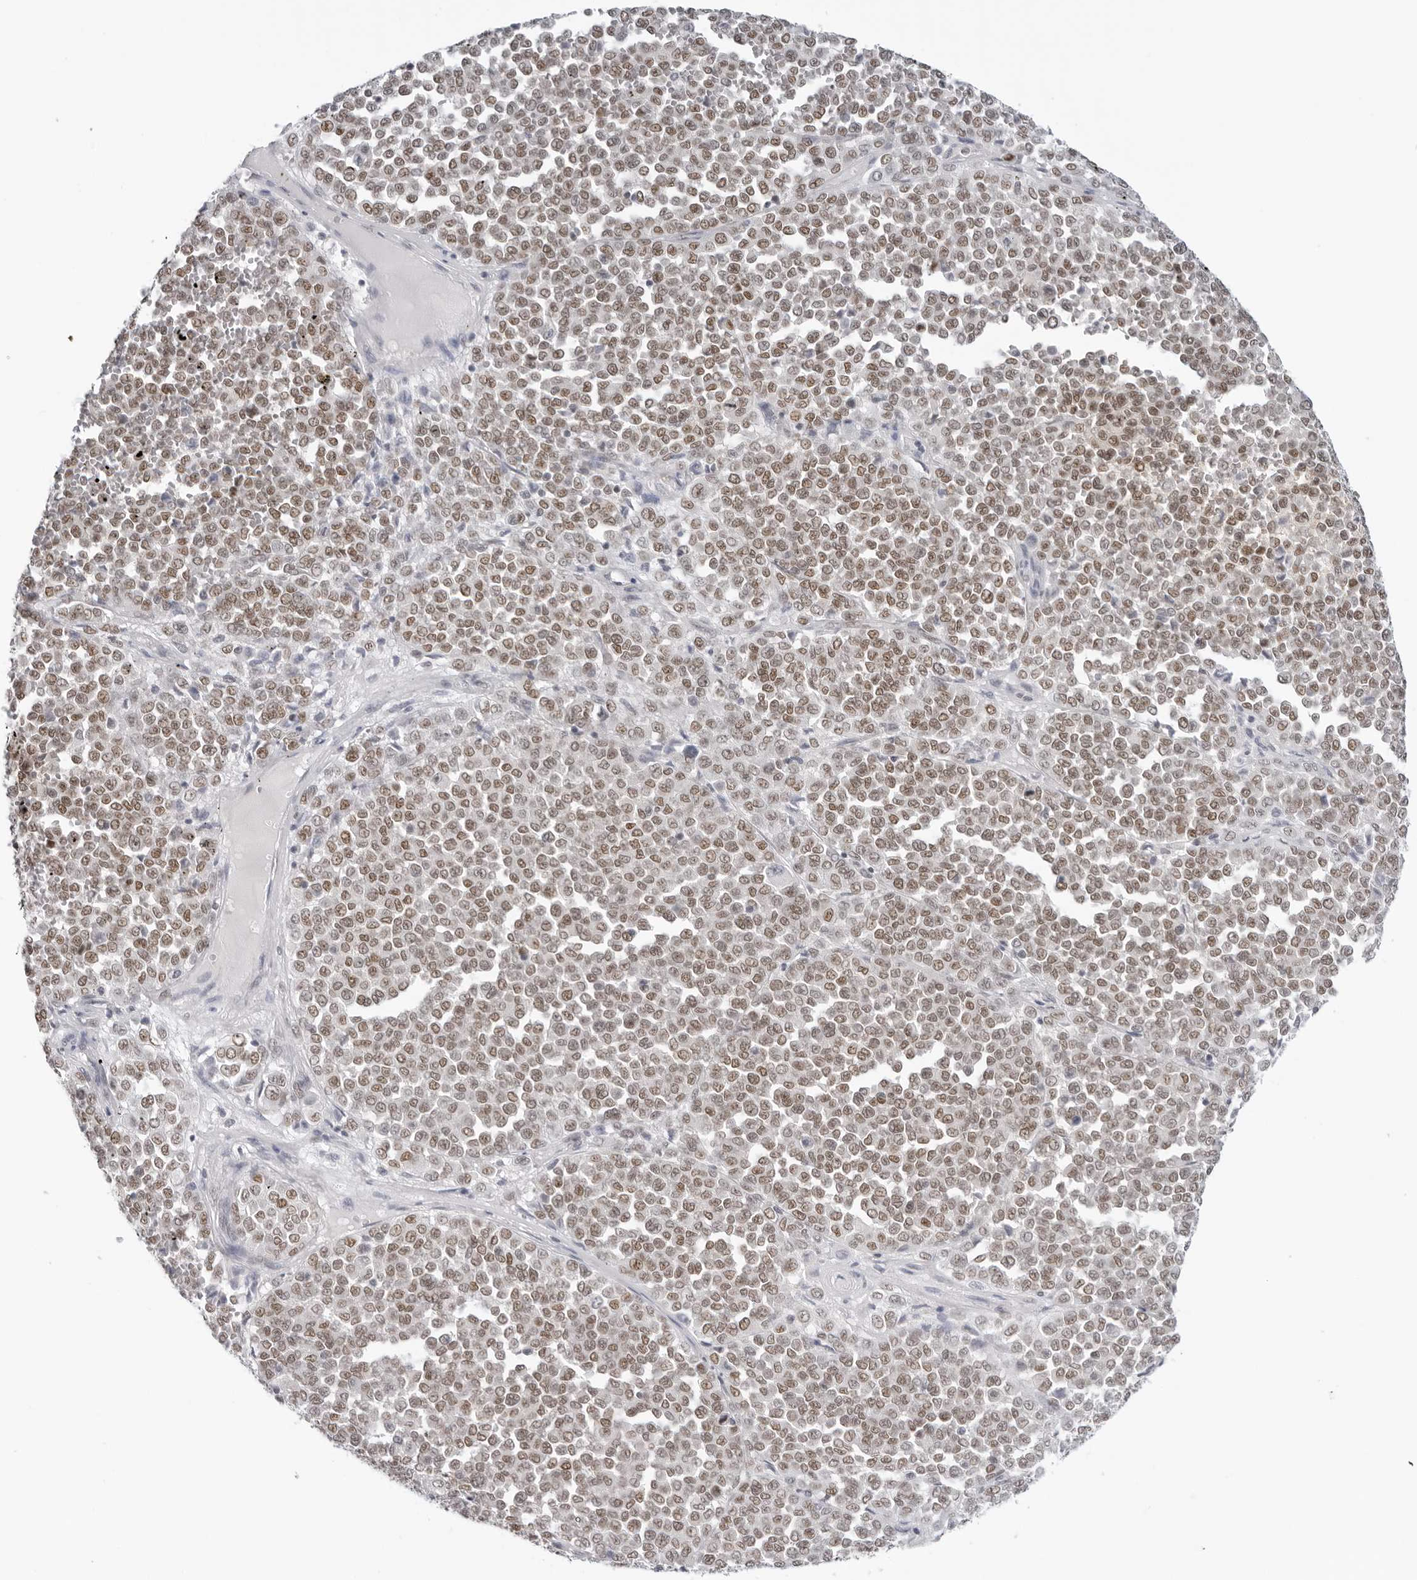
{"staining": {"intensity": "moderate", "quantity": ">75%", "location": "nuclear"}, "tissue": "melanoma", "cell_type": "Tumor cells", "image_type": "cancer", "snomed": [{"axis": "morphology", "description": "Malignant melanoma, Metastatic site"}, {"axis": "topography", "description": "Pancreas"}], "caption": "Brown immunohistochemical staining in human malignant melanoma (metastatic site) exhibits moderate nuclear expression in about >75% of tumor cells. (brown staining indicates protein expression, while blue staining denotes nuclei).", "gene": "FOXK2", "patient": {"sex": "female", "age": 30}}